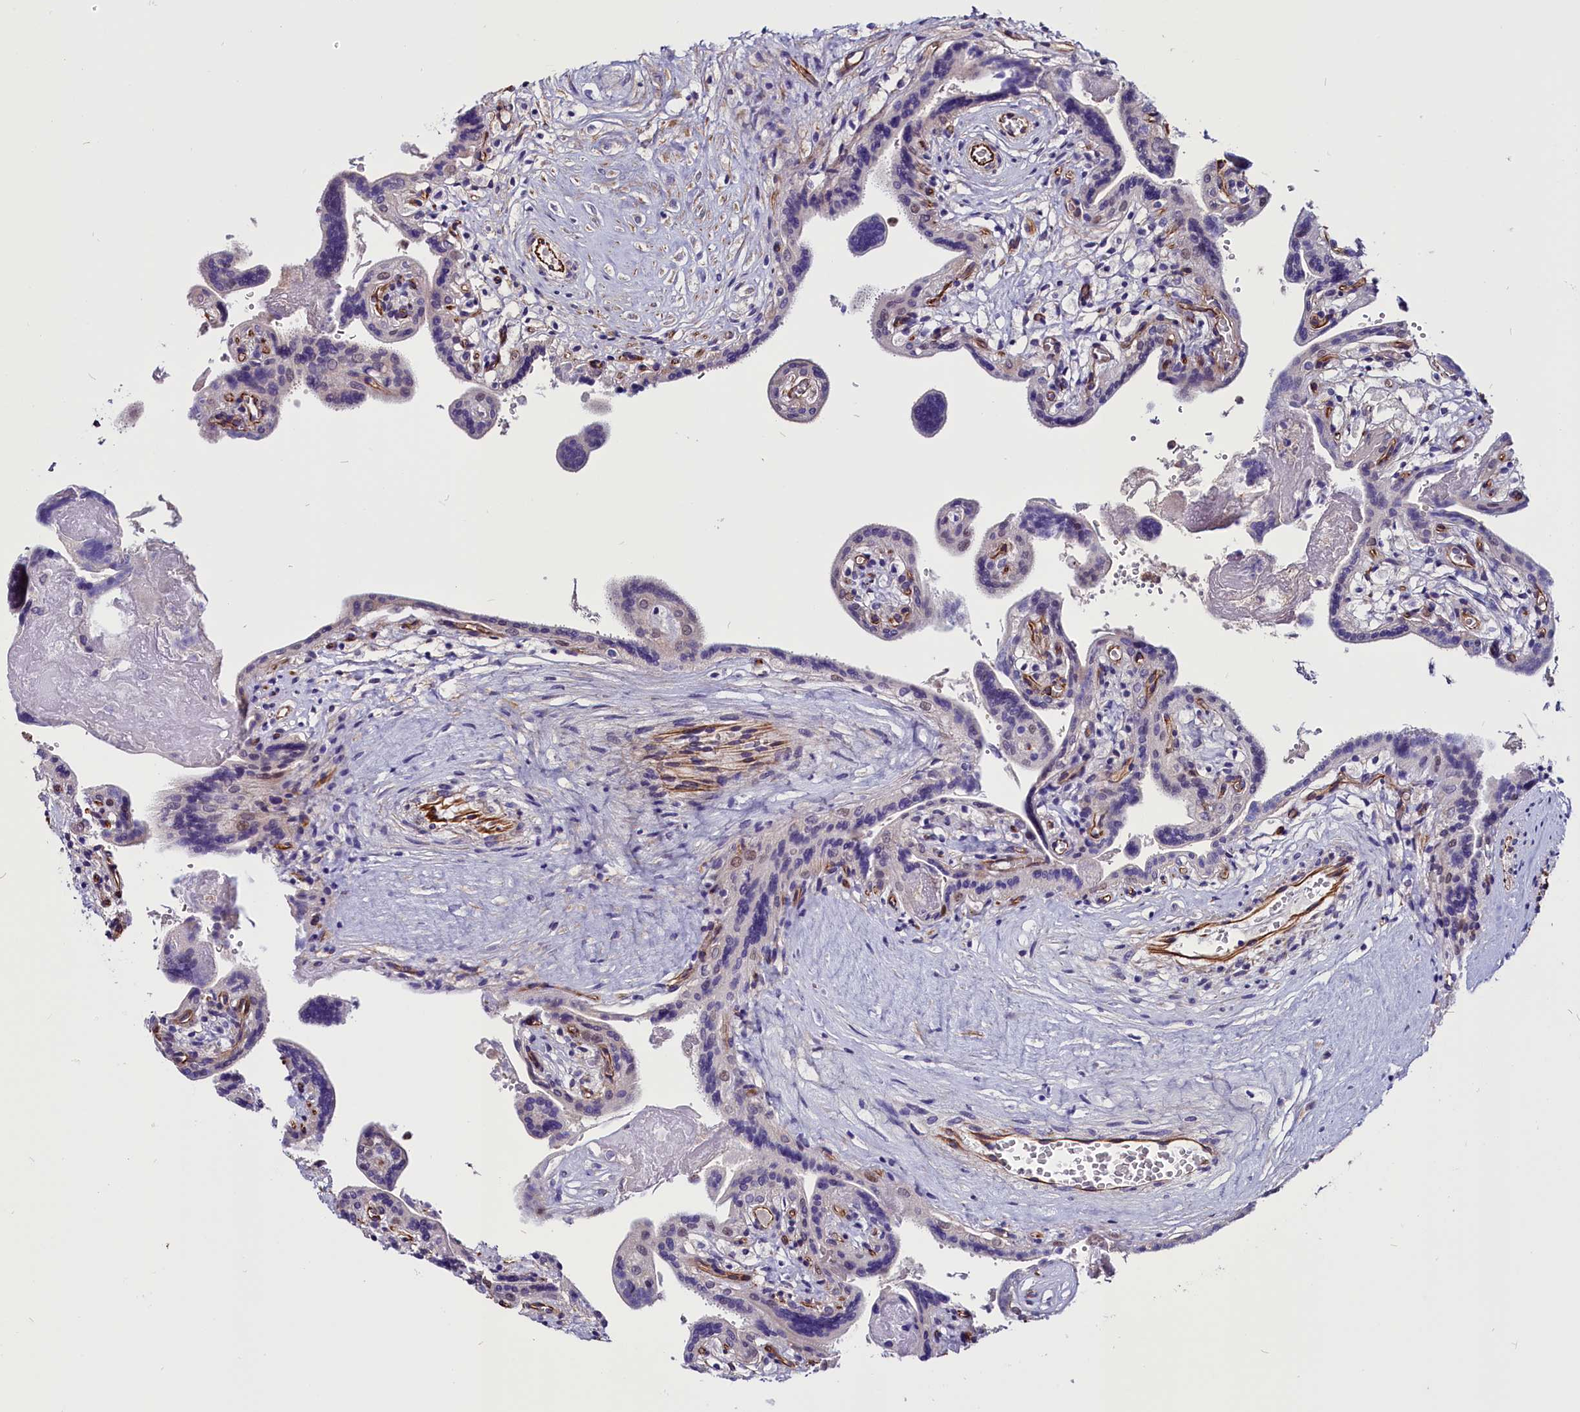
{"staining": {"intensity": "negative", "quantity": "none", "location": "none"}, "tissue": "placenta", "cell_type": "Trophoblastic cells", "image_type": "normal", "snomed": [{"axis": "morphology", "description": "Normal tissue, NOS"}, {"axis": "topography", "description": "Placenta"}], "caption": "Micrograph shows no significant protein expression in trophoblastic cells of unremarkable placenta. Brightfield microscopy of immunohistochemistry (IHC) stained with DAB (brown) and hematoxylin (blue), captured at high magnification.", "gene": "PDILT", "patient": {"sex": "female", "age": 37}}